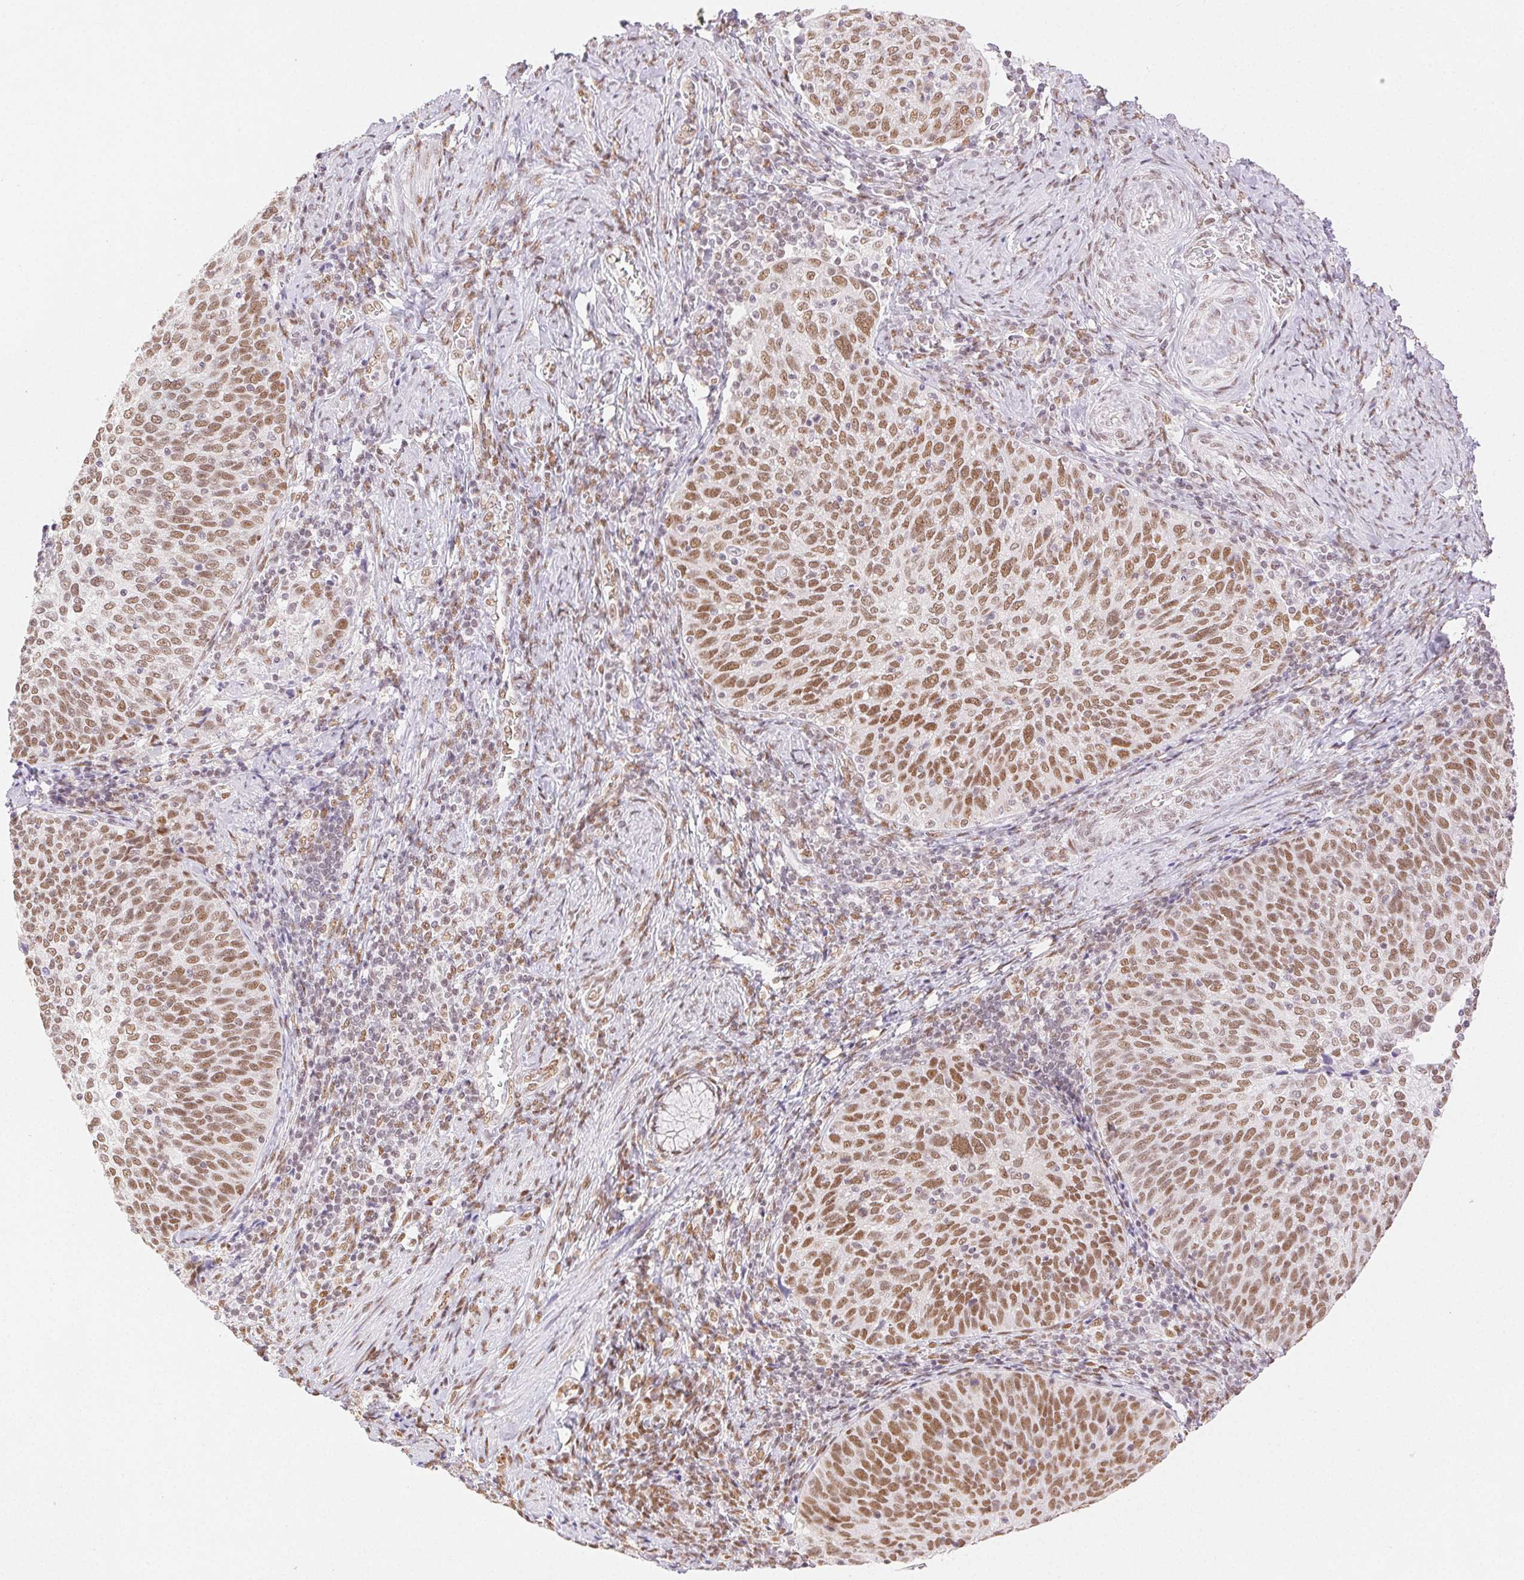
{"staining": {"intensity": "moderate", "quantity": ">75%", "location": "nuclear"}, "tissue": "cervical cancer", "cell_type": "Tumor cells", "image_type": "cancer", "snomed": [{"axis": "morphology", "description": "Squamous cell carcinoma, NOS"}, {"axis": "topography", "description": "Cervix"}], "caption": "Protein staining reveals moderate nuclear positivity in approximately >75% of tumor cells in cervical squamous cell carcinoma.", "gene": "H2AZ2", "patient": {"sex": "female", "age": 61}}